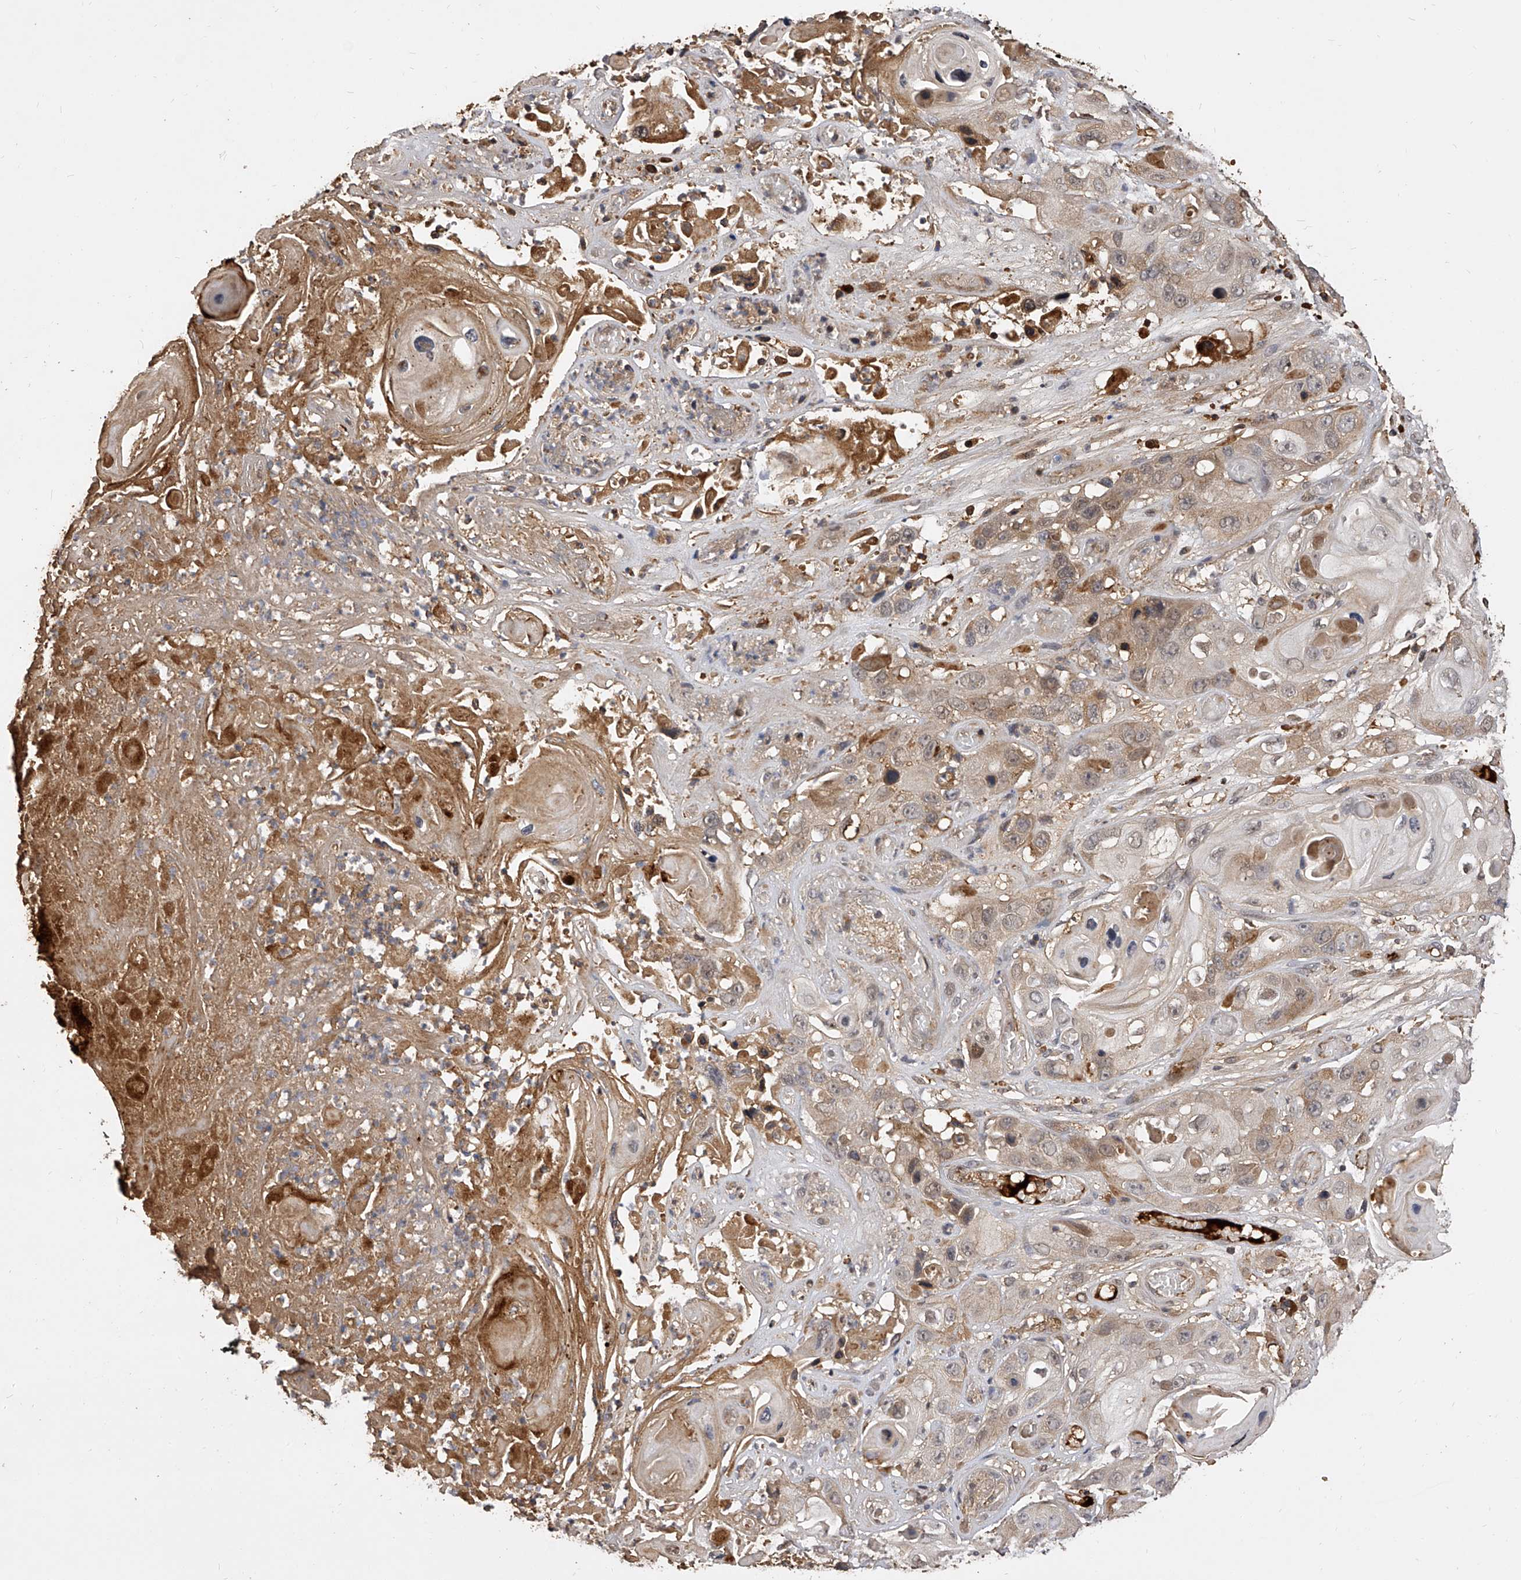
{"staining": {"intensity": "weak", "quantity": "25%-75%", "location": "cytoplasmic/membranous"}, "tissue": "skin cancer", "cell_type": "Tumor cells", "image_type": "cancer", "snomed": [{"axis": "morphology", "description": "Squamous cell carcinoma, NOS"}, {"axis": "topography", "description": "Skin"}], "caption": "This micrograph demonstrates IHC staining of squamous cell carcinoma (skin), with low weak cytoplasmic/membranous staining in about 25%-75% of tumor cells.", "gene": "CFAP410", "patient": {"sex": "male", "age": 55}}